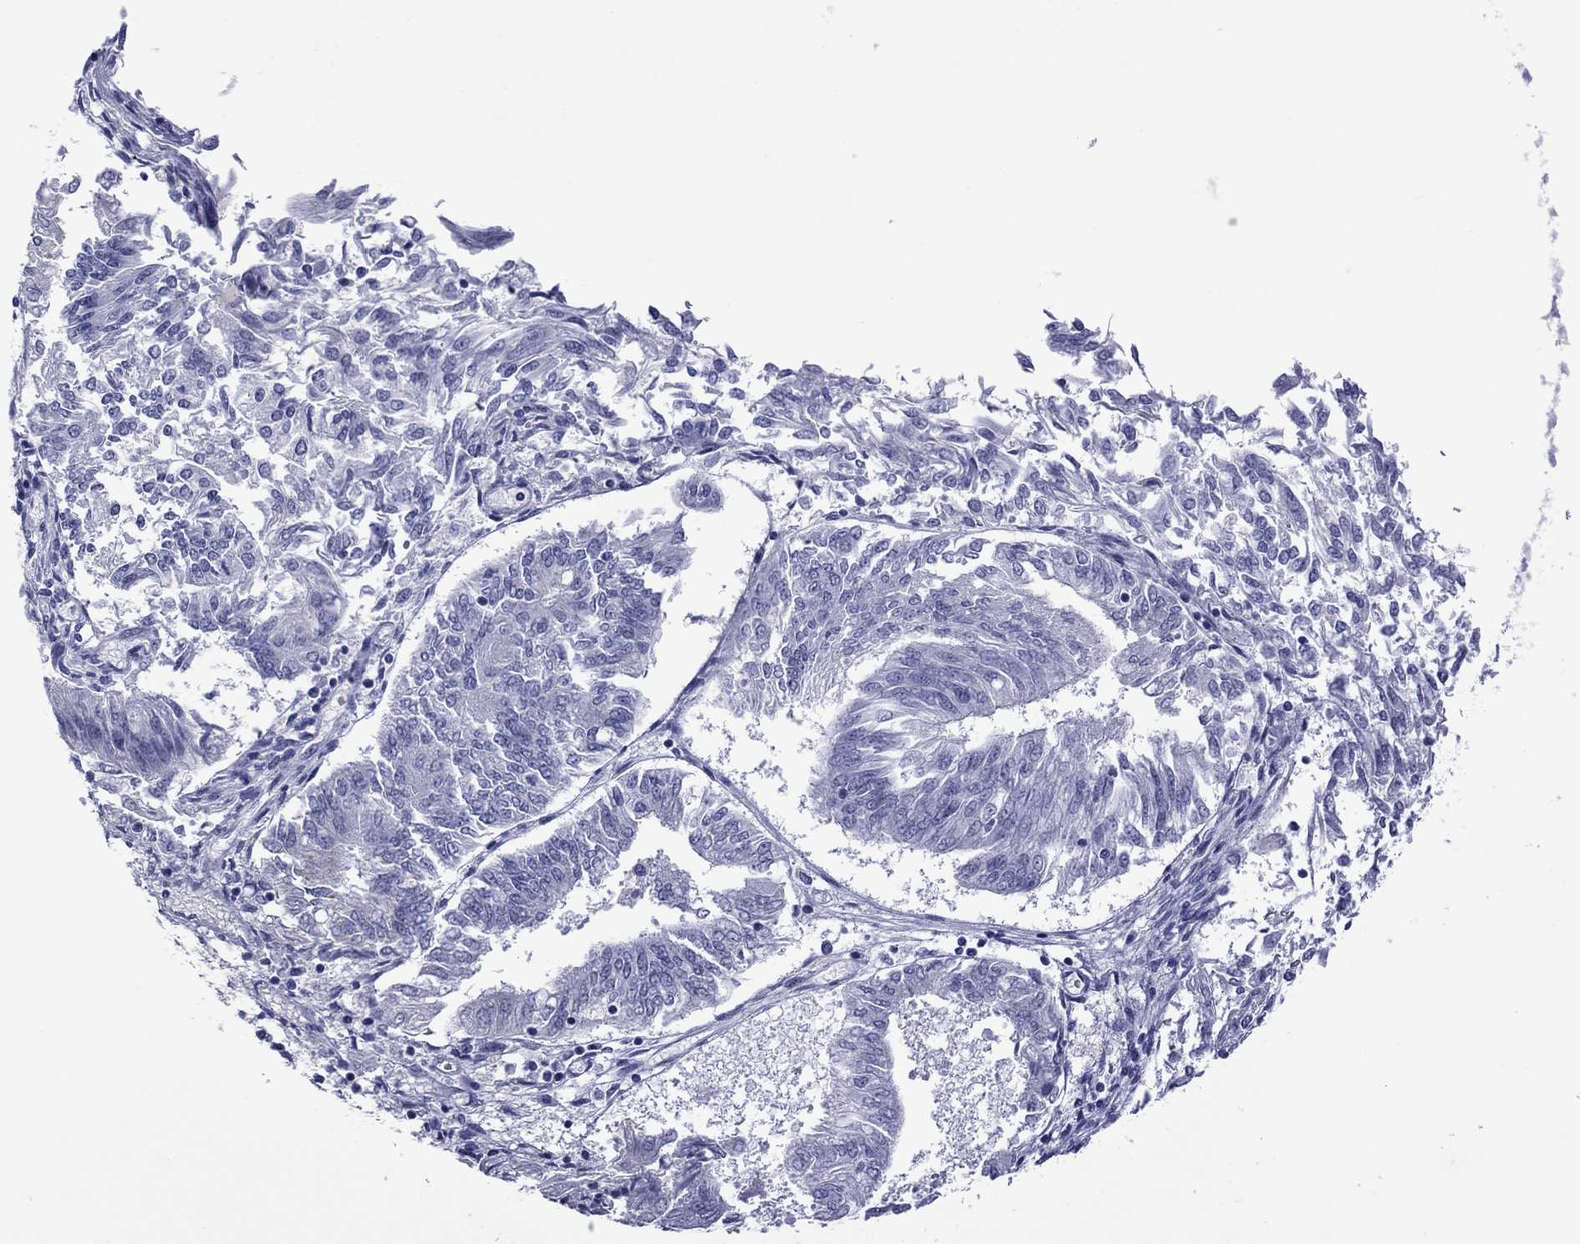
{"staining": {"intensity": "negative", "quantity": "none", "location": "none"}, "tissue": "endometrial cancer", "cell_type": "Tumor cells", "image_type": "cancer", "snomed": [{"axis": "morphology", "description": "Adenocarcinoma, NOS"}, {"axis": "topography", "description": "Endometrium"}], "caption": "Immunohistochemistry (IHC) micrograph of neoplastic tissue: human endometrial cancer (adenocarcinoma) stained with DAB shows no significant protein expression in tumor cells.", "gene": "PIWIL1", "patient": {"sex": "female", "age": 58}}